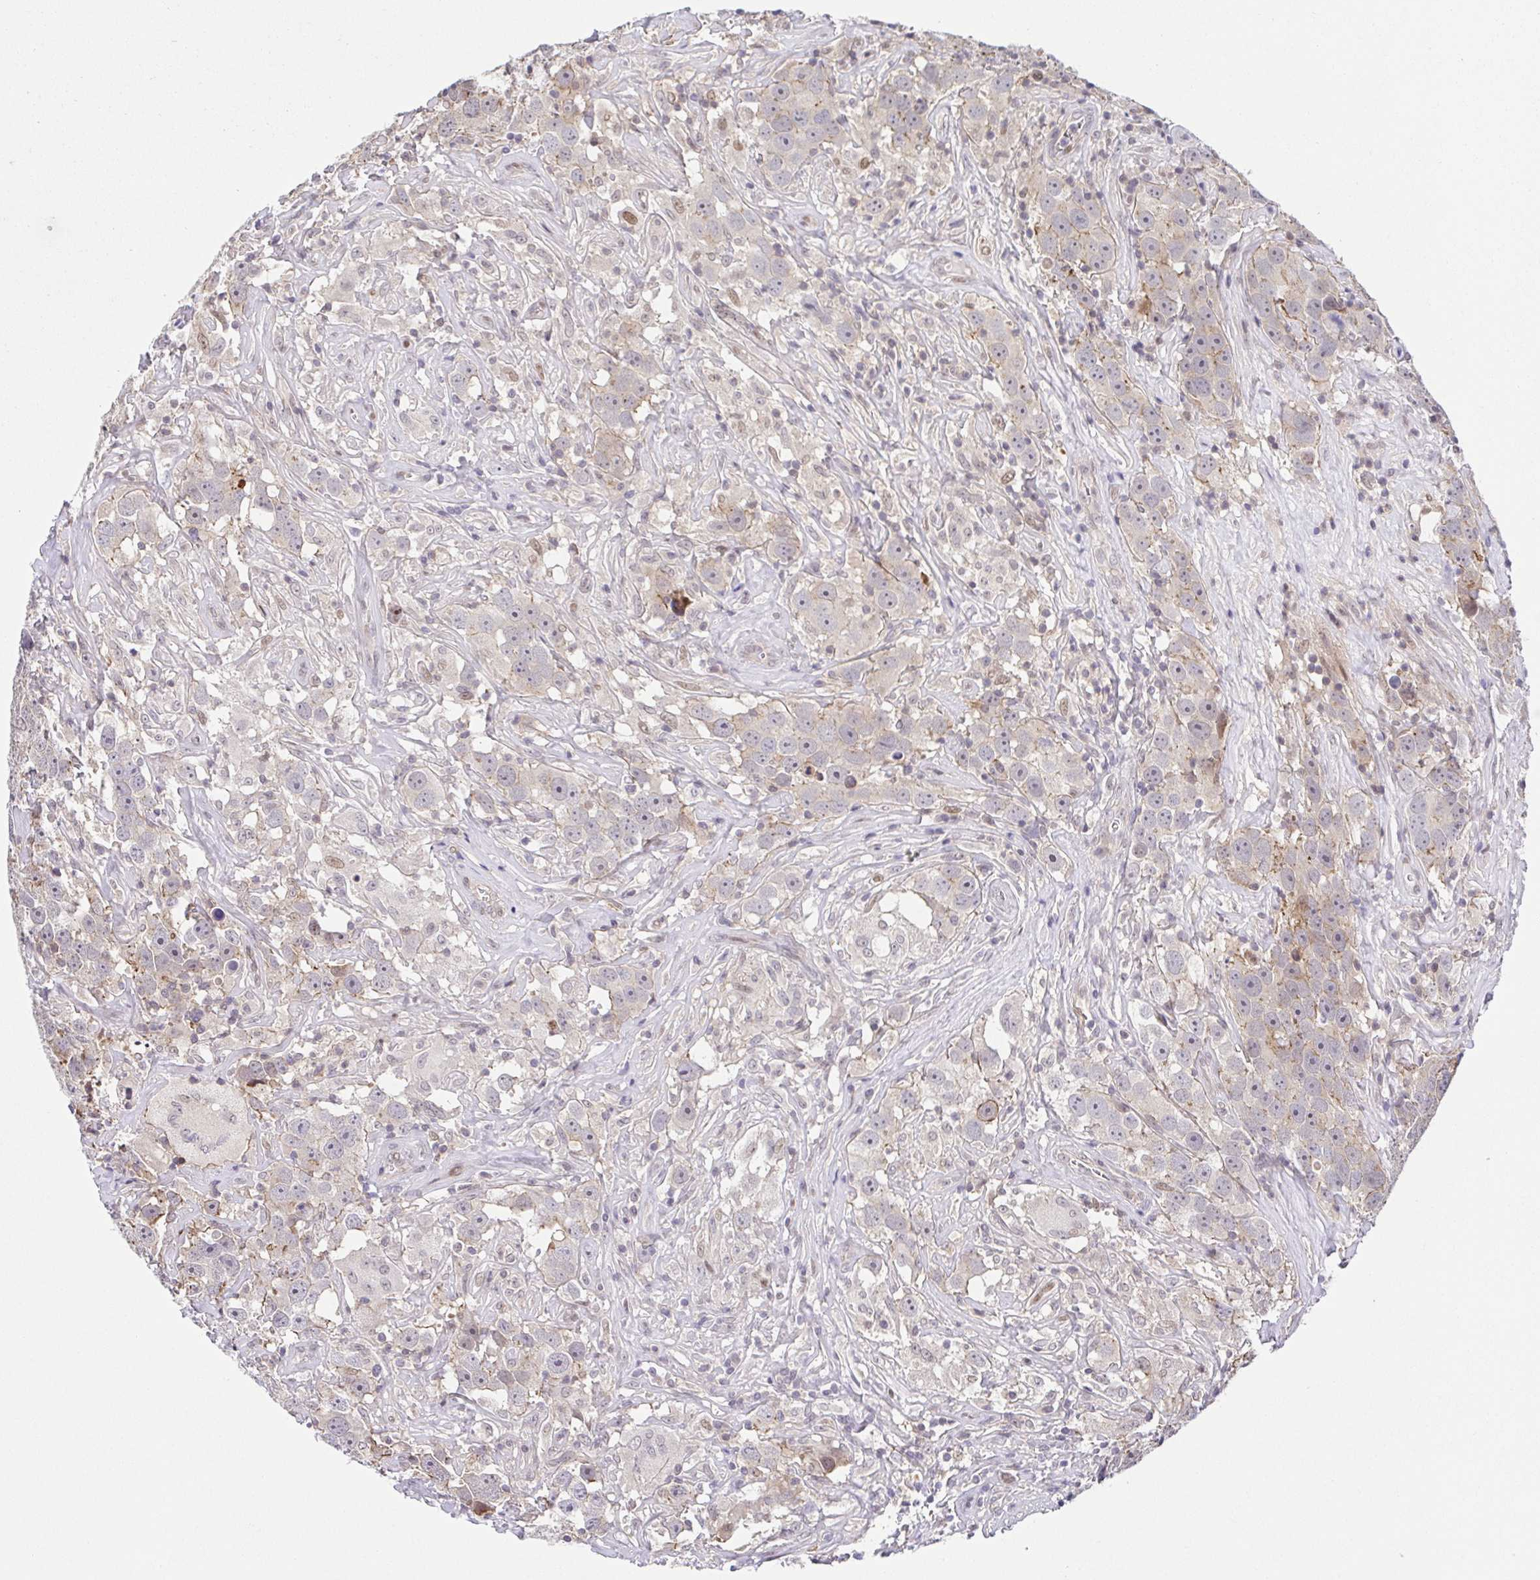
{"staining": {"intensity": "negative", "quantity": "none", "location": "none"}, "tissue": "testis cancer", "cell_type": "Tumor cells", "image_type": "cancer", "snomed": [{"axis": "morphology", "description": "Seminoma, NOS"}, {"axis": "topography", "description": "Testis"}], "caption": "A photomicrograph of human seminoma (testis) is negative for staining in tumor cells.", "gene": "PREPL", "patient": {"sex": "male", "age": 49}}